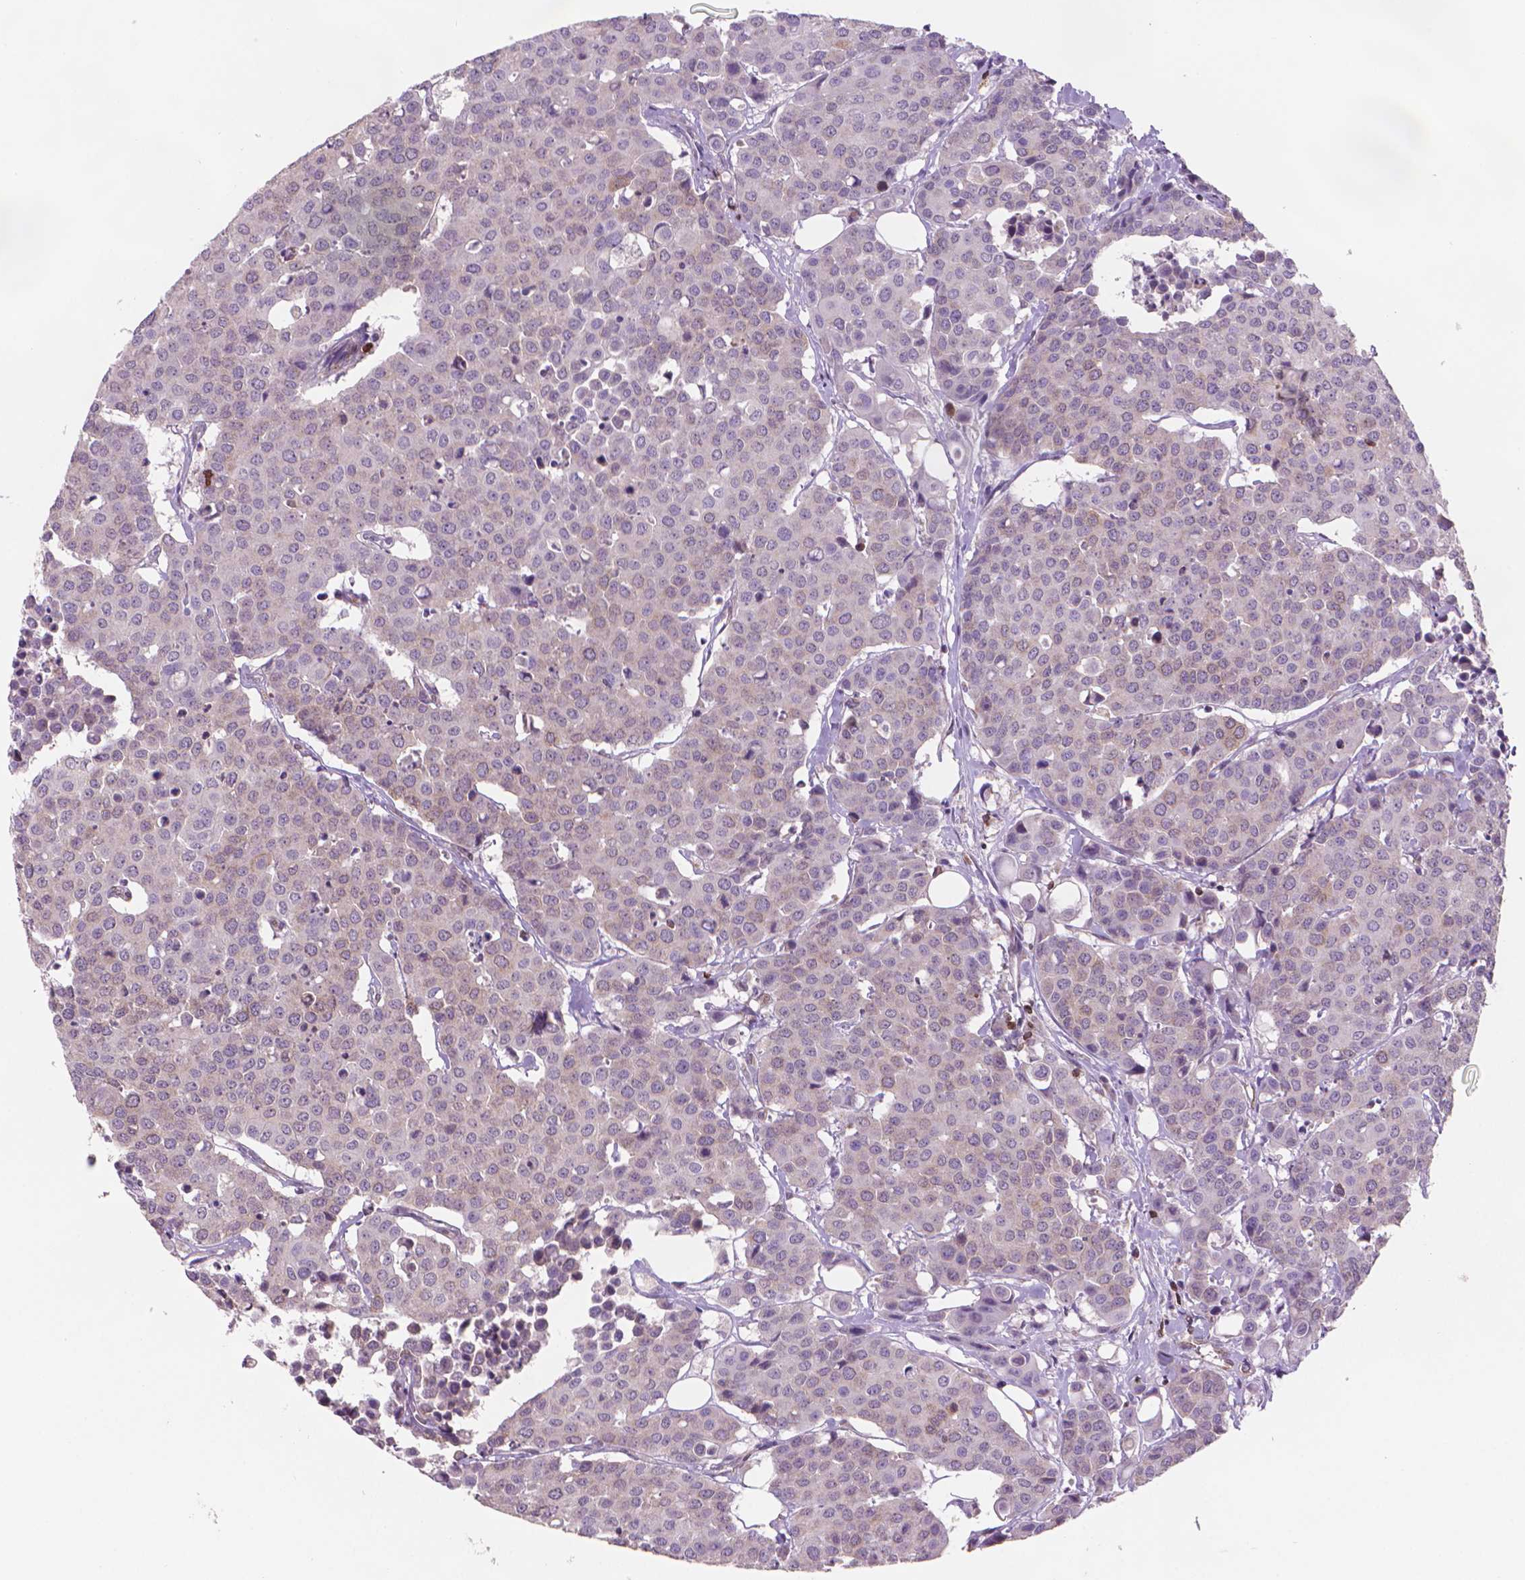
{"staining": {"intensity": "negative", "quantity": "none", "location": "none"}, "tissue": "carcinoid", "cell_type": "Tumor cells", "image_type": "cancer", "snomed": [{"axis": "morphology", "description": "Carcinoid, malignant, NOS"}, {"axis": "topography", "description": "Colon"}], "caption": "Immunohistochemical staining of carcinoid shows no significant expression in tumor cells.", "gene": "BCL2", "patient": {"sex": "male", "age": 81}}